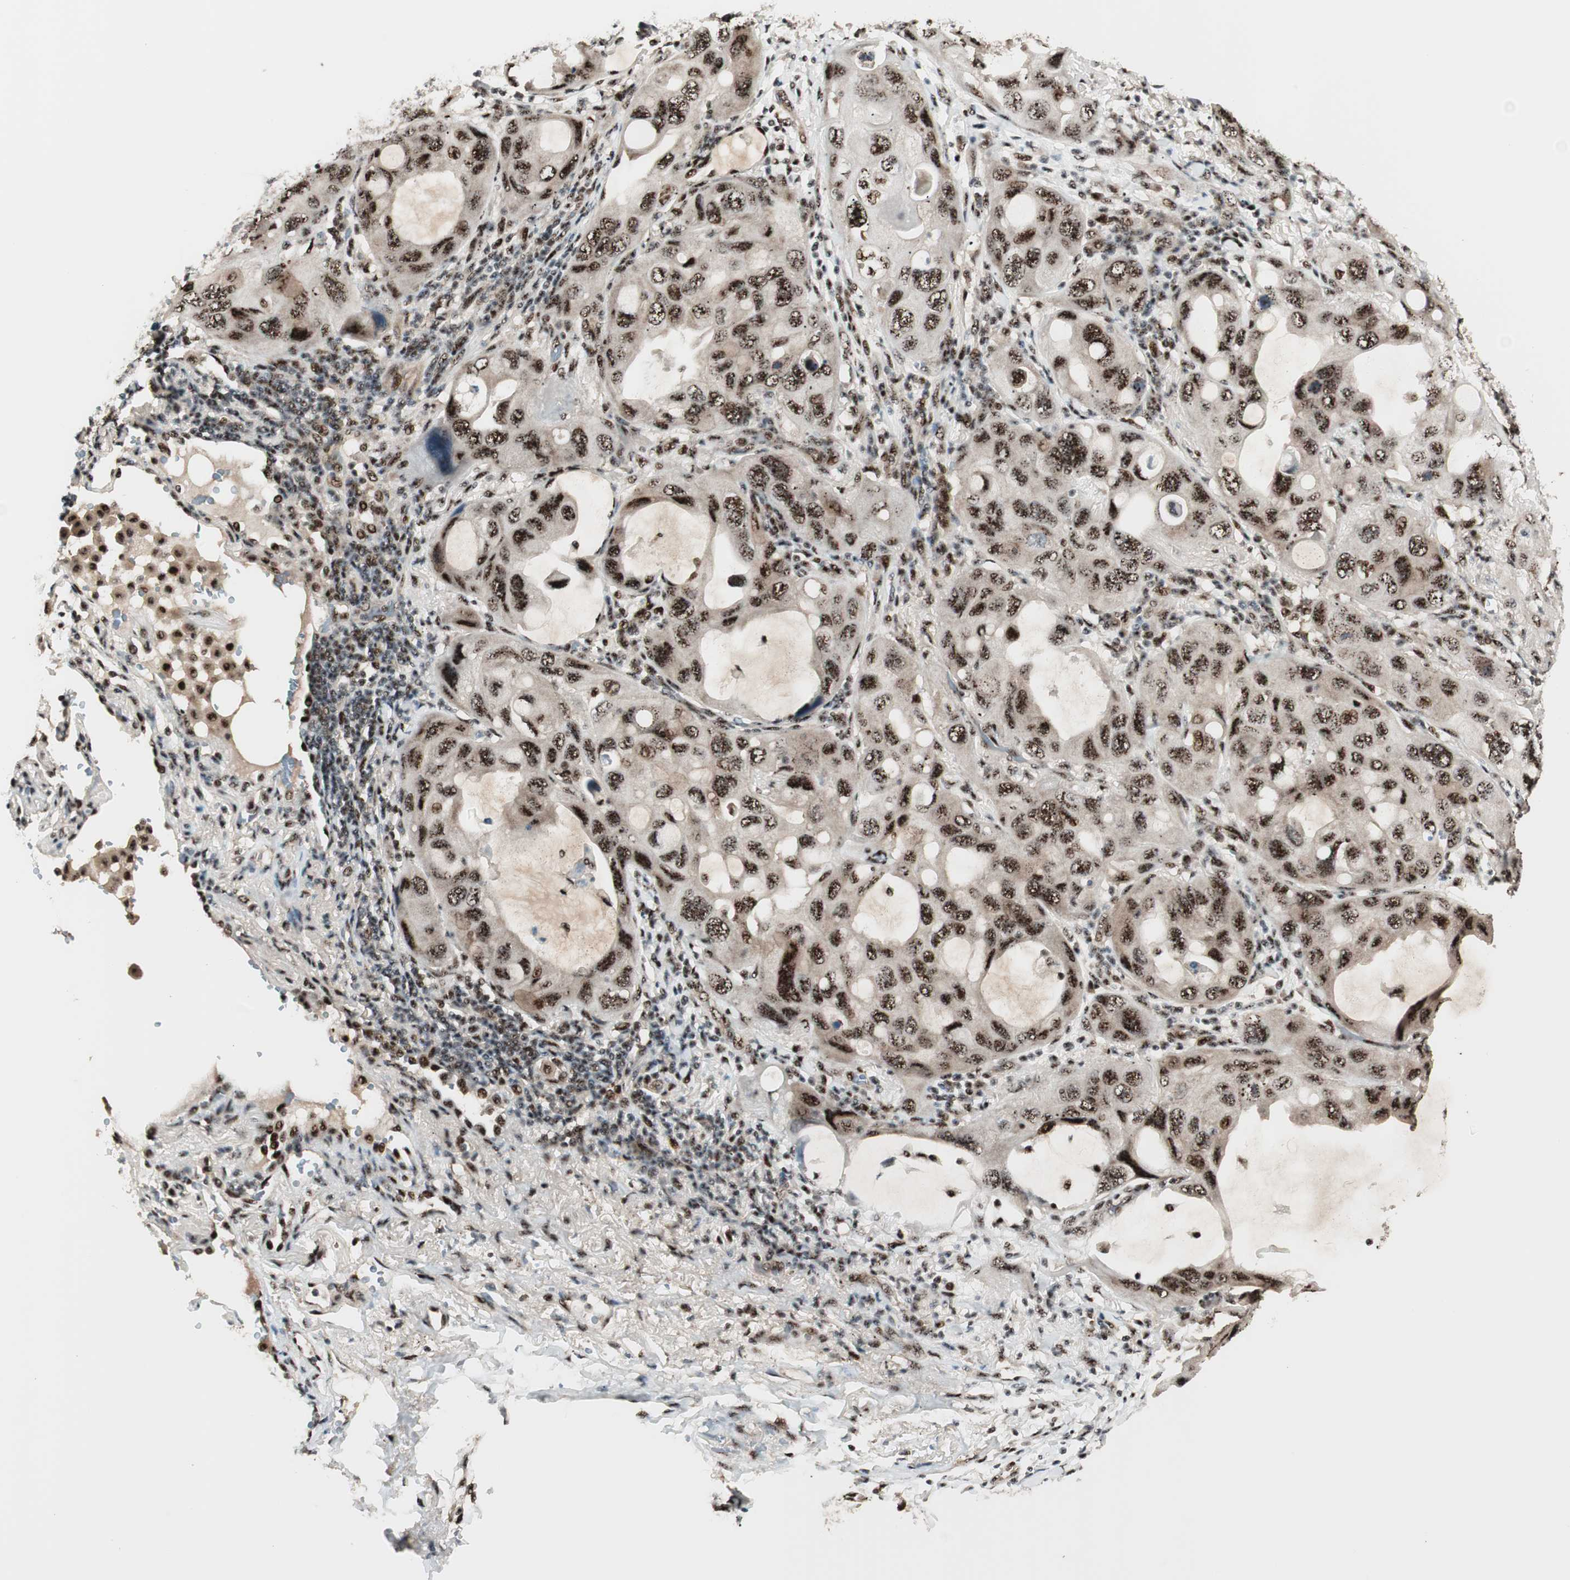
{"staining": {"intensity": "strong", "quantity": ">75%", "location": "nuclear"}, "tissue": "lung cancer", "cell_type": "Tumor cells", "image_type": "cancer", "snomed": [{"axis": "morphology", "description": "Squamous cell carcinoma, NOS"}, {"axis": "topography", "description": "Lung"}], "caption": "Brown immunohistochemical staining in lung squamous cell carcinoma shows strong nuclear staining in approximately >75% of tumor cells.", "gene": "NR5A2", "patient": {"sex": "female", "age": 73}}